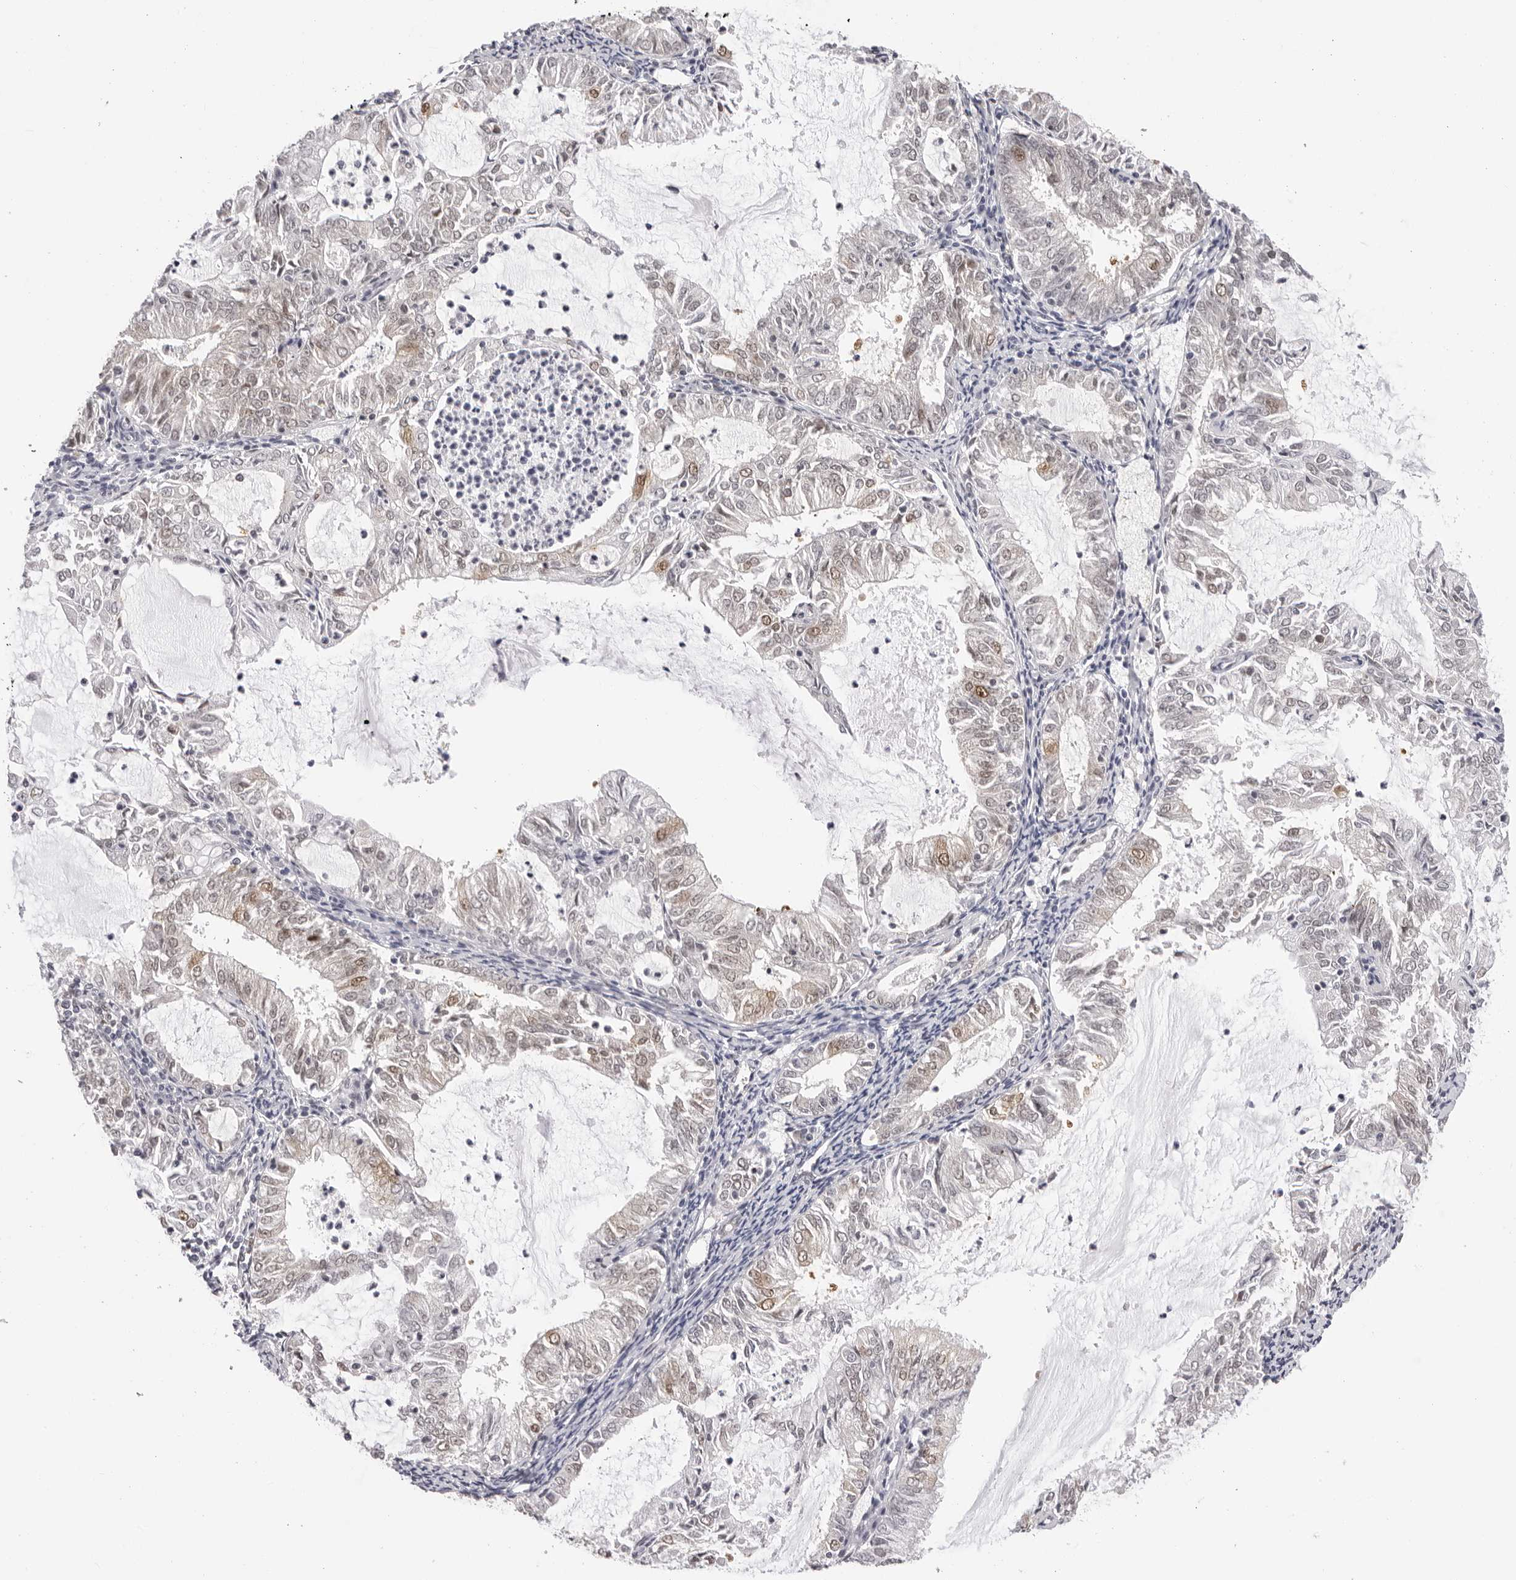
{"staining": {"intensity": "moderate", "quantity": "<25%", "location": "cytoplasmic/membranous,nuclear"}, "tissue": "endometrial cancer", "cell_type": "Tumor cells", "image_type": "cancer", "snomed": [{"axis": "morphology", "description": "Adenocarcinoma, NOS"}, {"axis": "topography", "description": "Endometrium"}], "caption": "Immunohistochemistry of endometrial cancer demonstrates low levels of moderate cytoplasmic/membranous and nuclear positivity in approximately <25% of tumor cells.", "gene": "WDR77", "patient": {"sex": "female", "age": 57}}